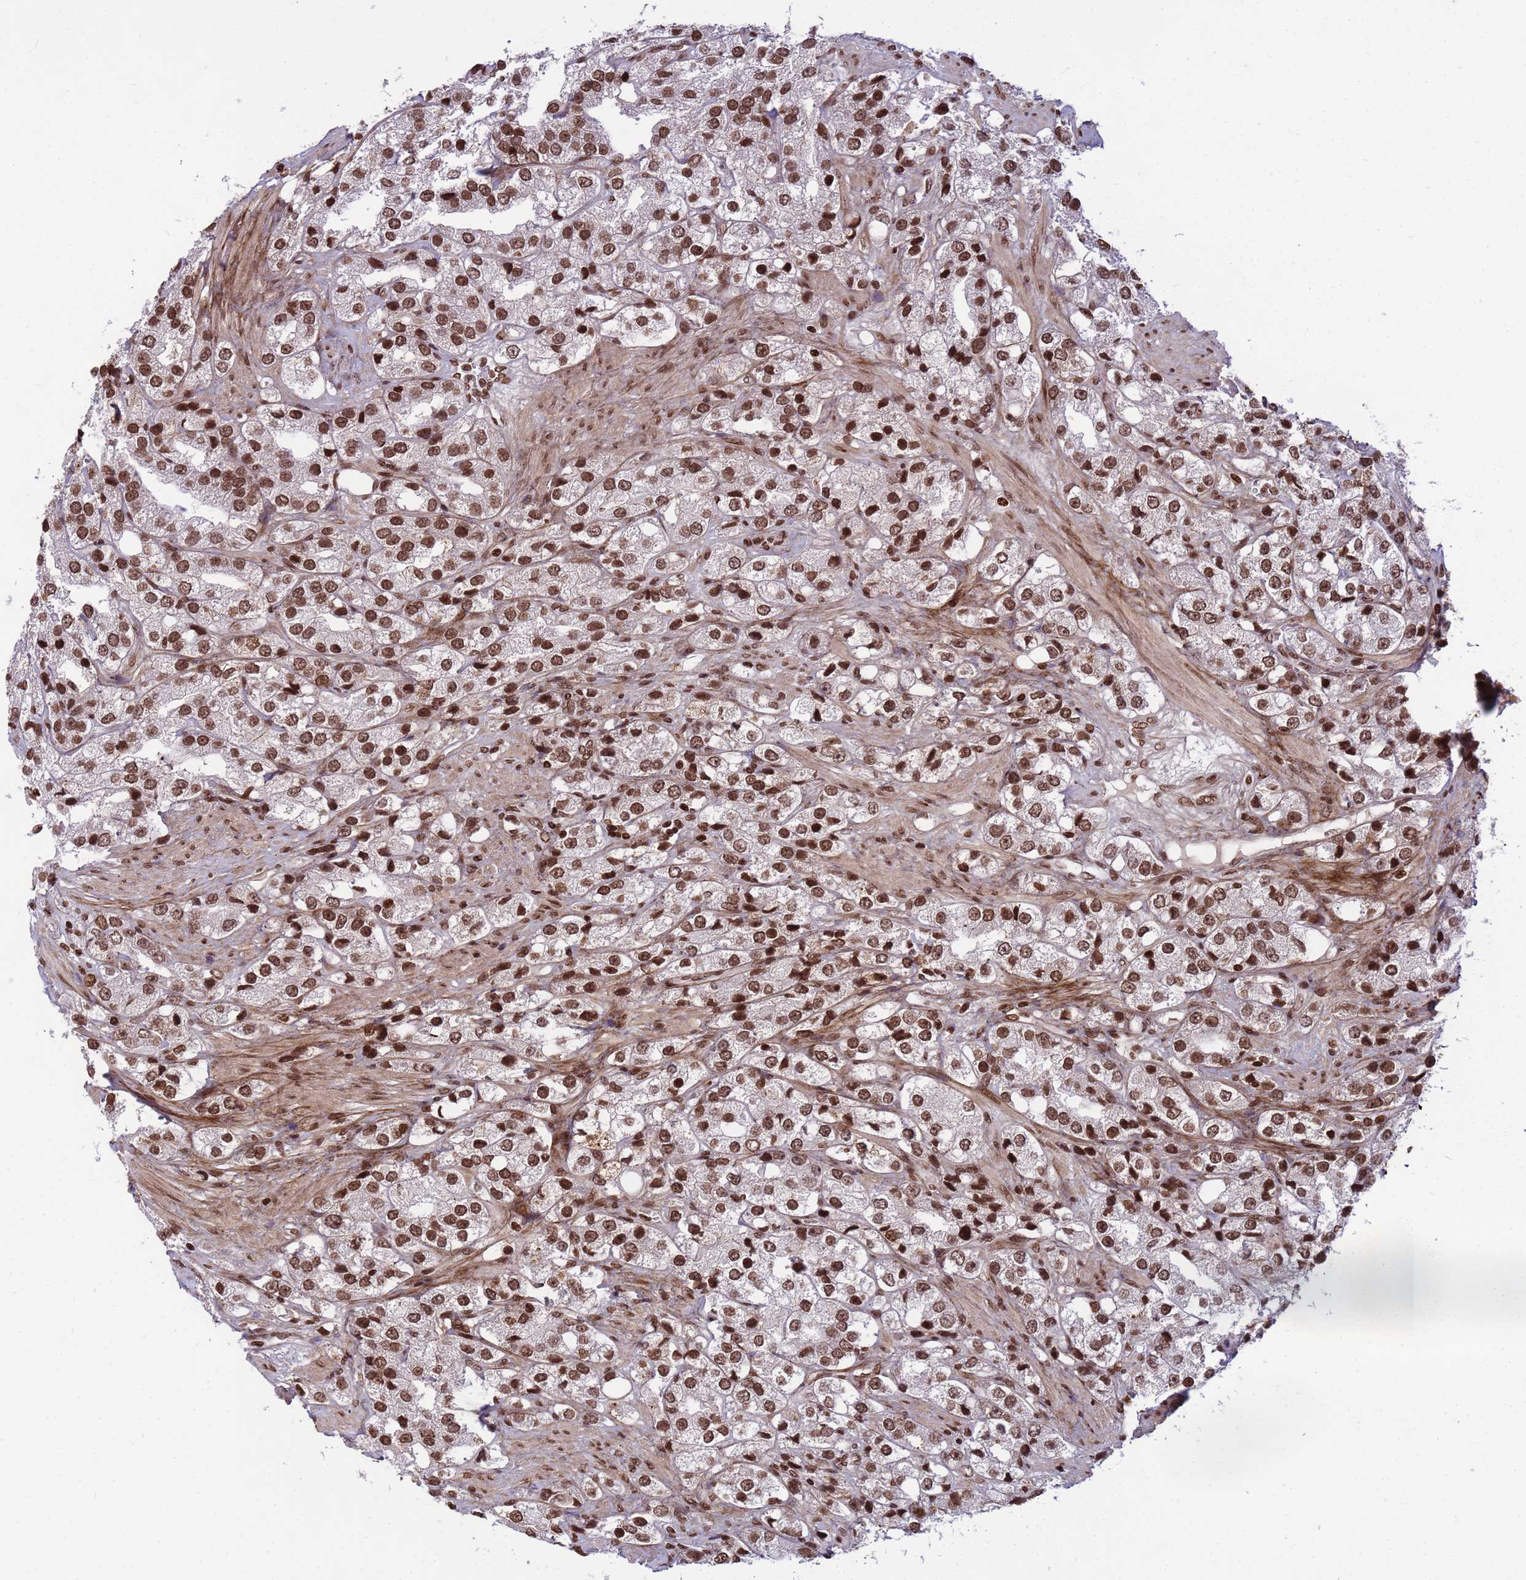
{"staining": {"intensity": "strong", "quantity": ">75%", "location": "nuclear"}, "tissue": "prostate cancer", "cell_type": "Tumor cells", "image_type": "cancer", "snomed": [{"axis": "morphology", "description": "Adenocarcinoma, NOS"}, {"axis": "topography", "description": "Prostate"}], "caption": "Immunohistochemical staining of prostate adenocarcinoma displays high levels of strong nuclear expression in approximately >75% of tumor cells.", "gene": "H3-3B", "patient": {"sex": "male", "age": 79}}